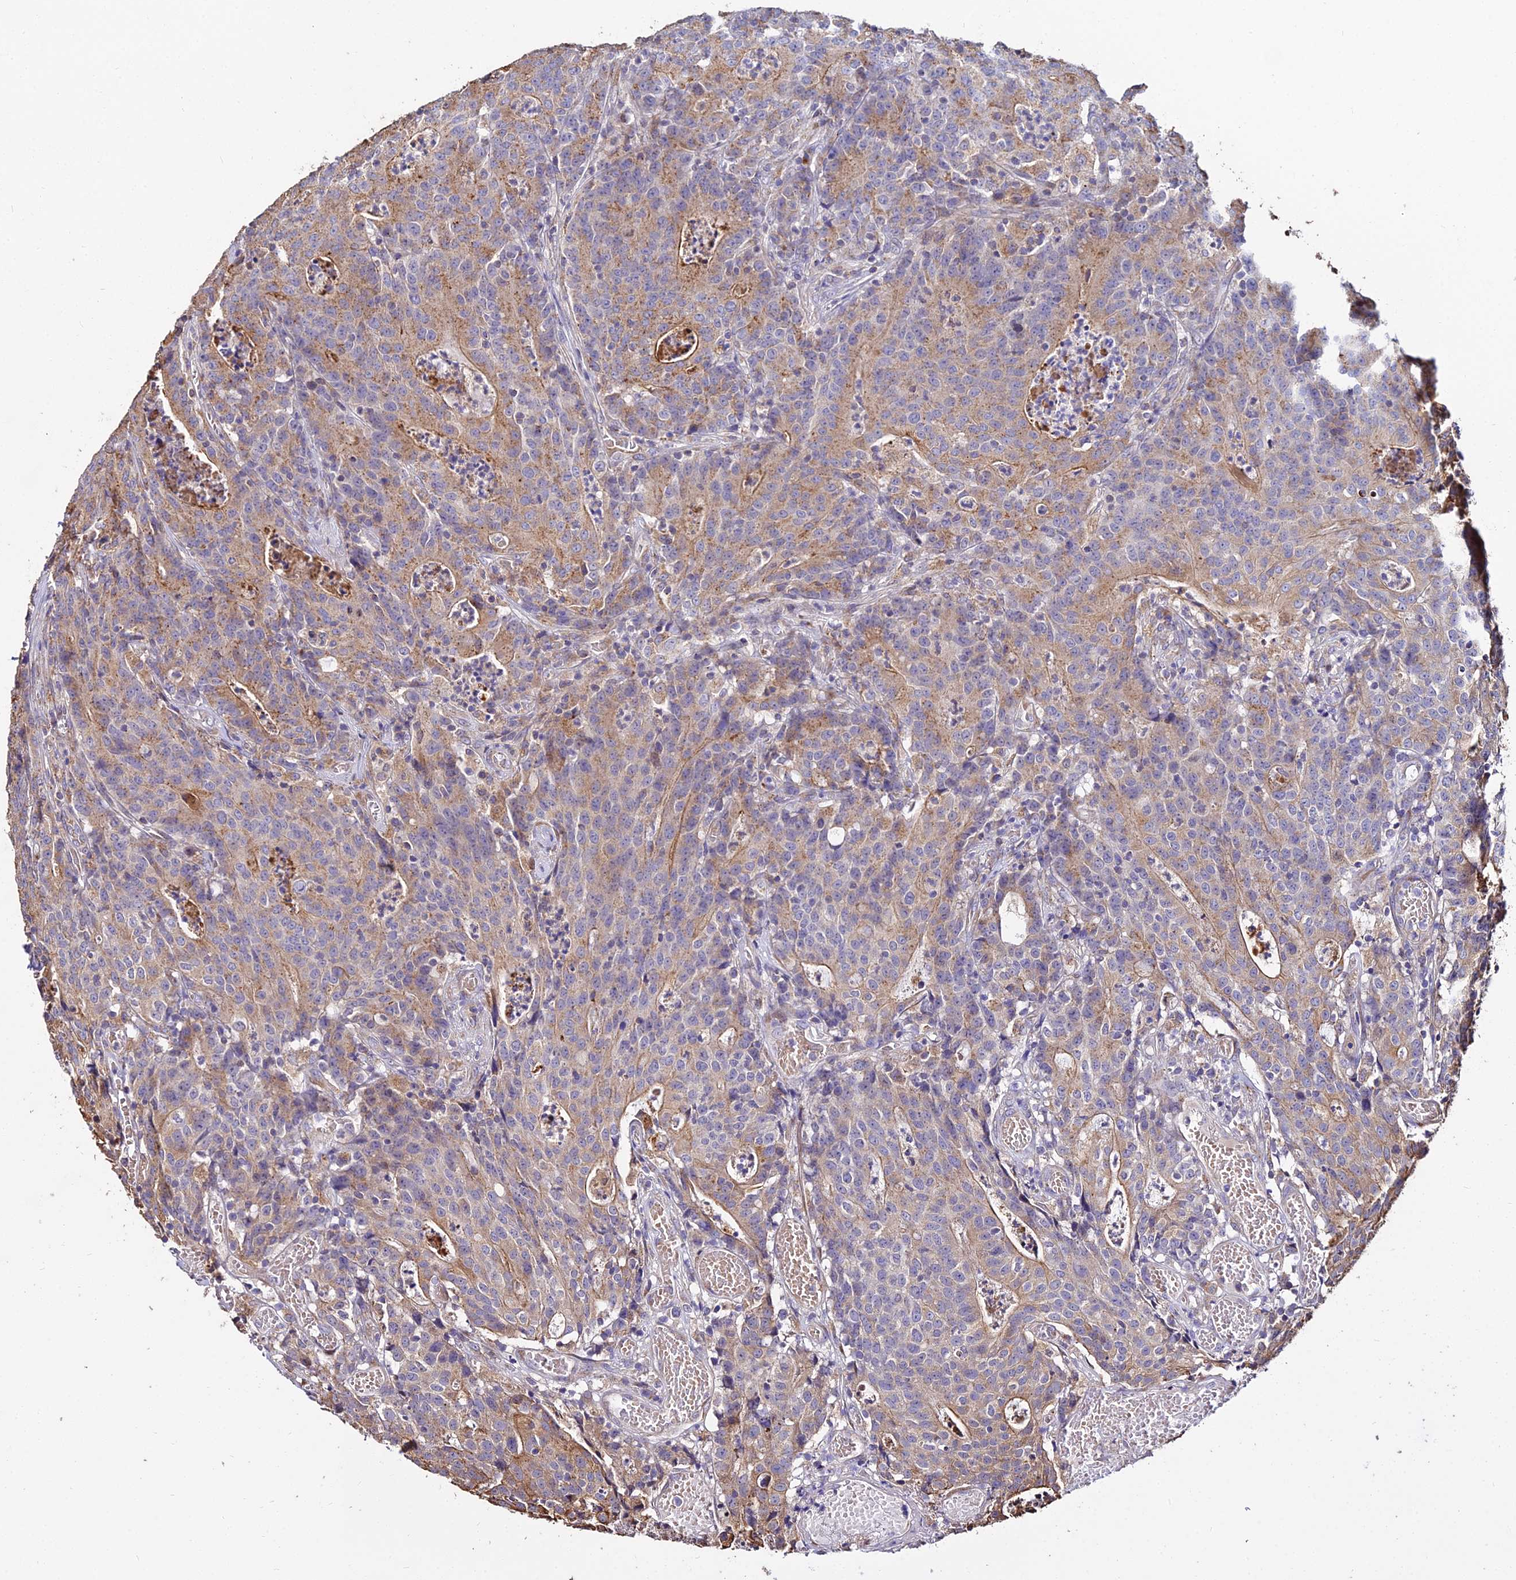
{"staining": {"intensity": "moderate", "quantity": ">75%", "location": "cytoplasmic/membranous"}, "tissue": "colorectal cancer", "cell_type": "Tumor cells", "image_type": "cancer", "snomed": [{"axis": "morphology", "description": "Adenocarcinoma, NOS"}, {"axis": "topography", "description": "Colon"}], "caption": "Brown immunohistochemical staining in human colorectal adenocarcinoma exhibits moderate cytoplasmic/membranous expression in about >75% of tumor cells.", "gene": "PEX19", "patient": {"sex": "male", "age": 83}}